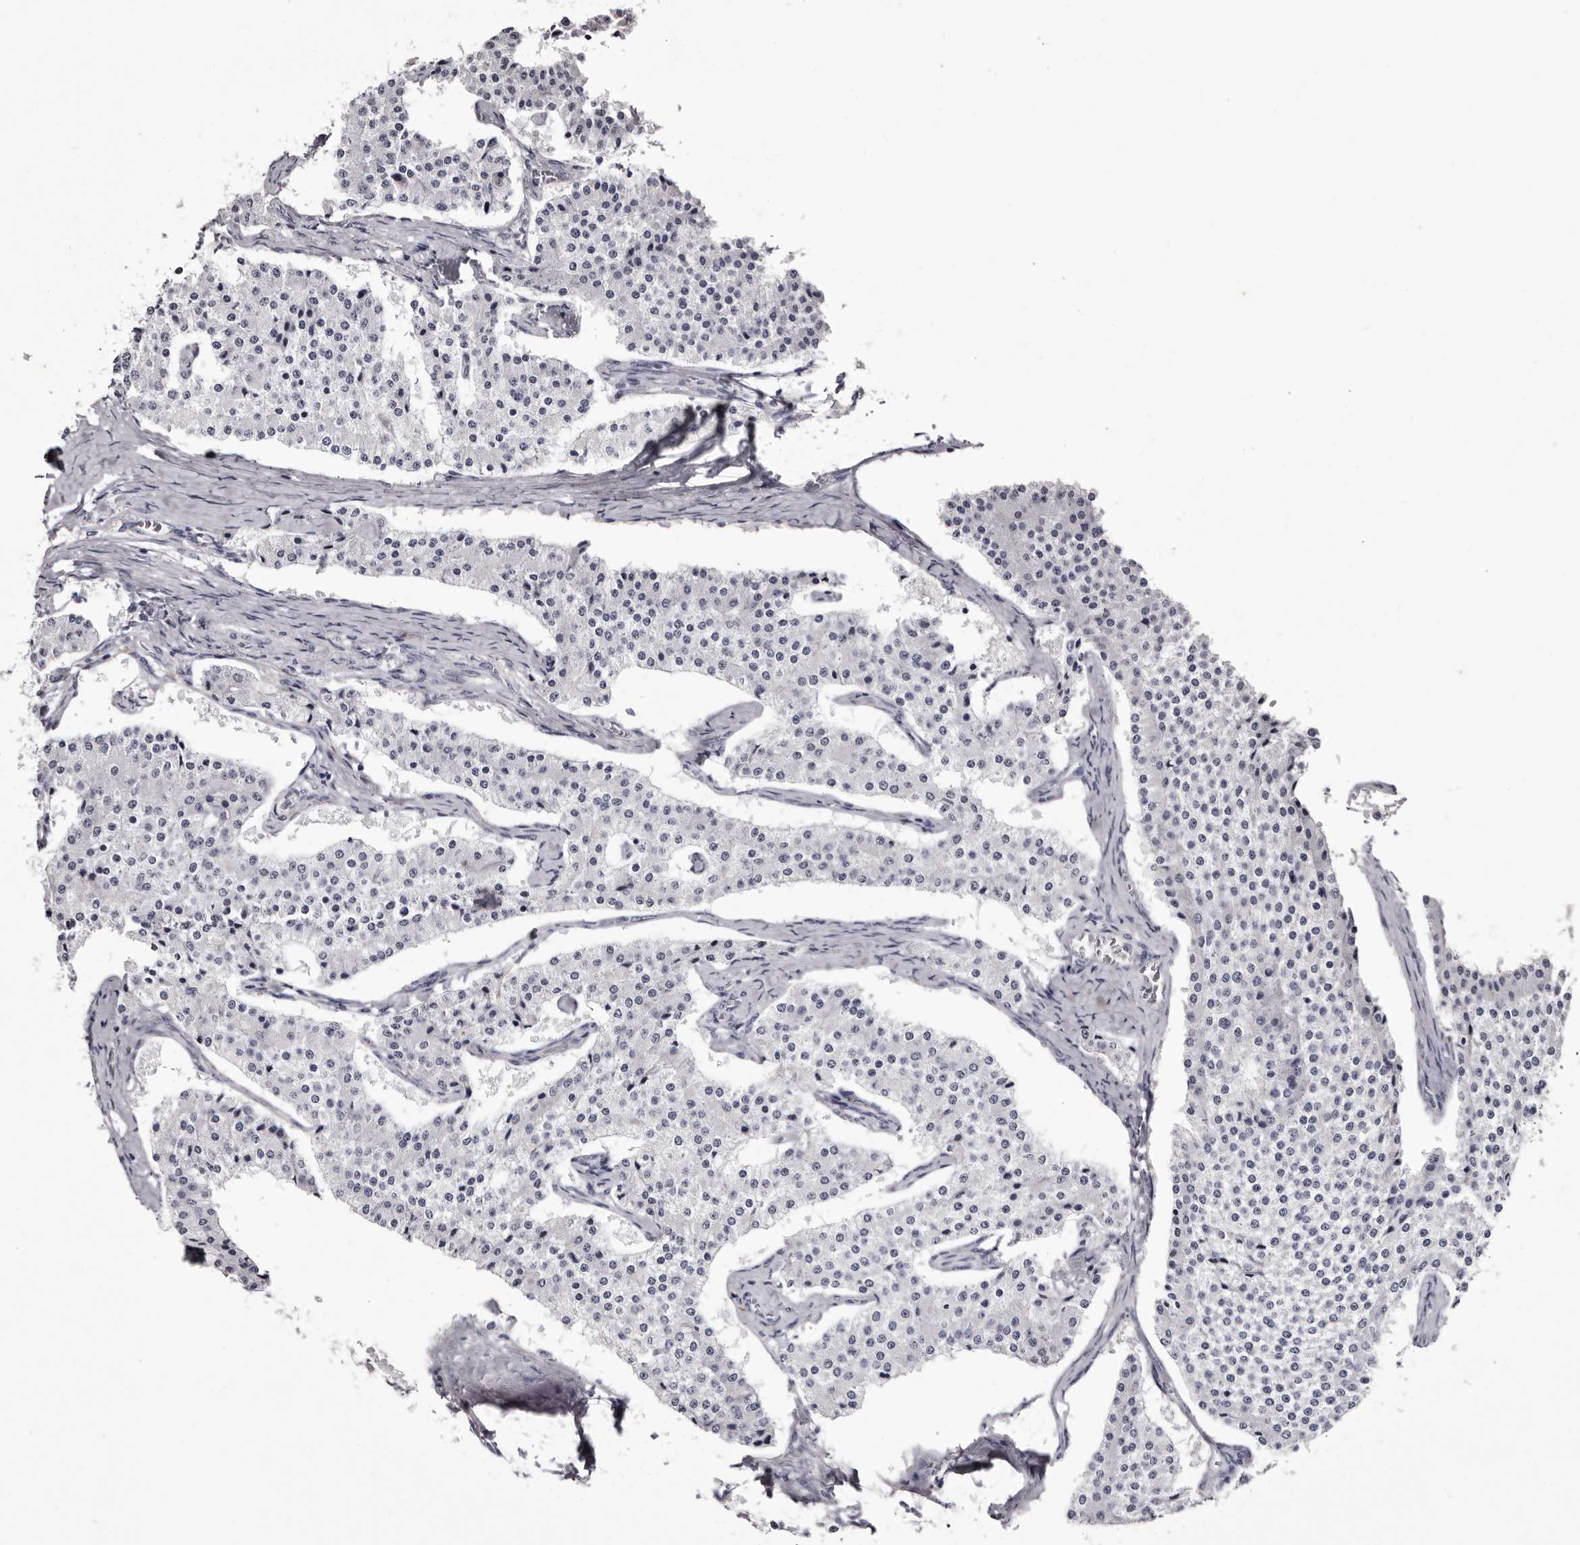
{"staining": {"intensity": "negative", "quantity": "none", "location": "none"}, "tissue": "carcinoid", "cell_type": "Tumor cells", "image_type": "cancer", "snomed": [{"axis": "morphology", "description": "Carcinoid, malignant, NOS"}, {"axis": "topography", "description": "Colon"}], "caption": "Immunohistochemistry (IHC) of human carcinoid displays no expression in tumor cells.", "gene": "CA6", "patient": {"sex": "female", "age": 52}}